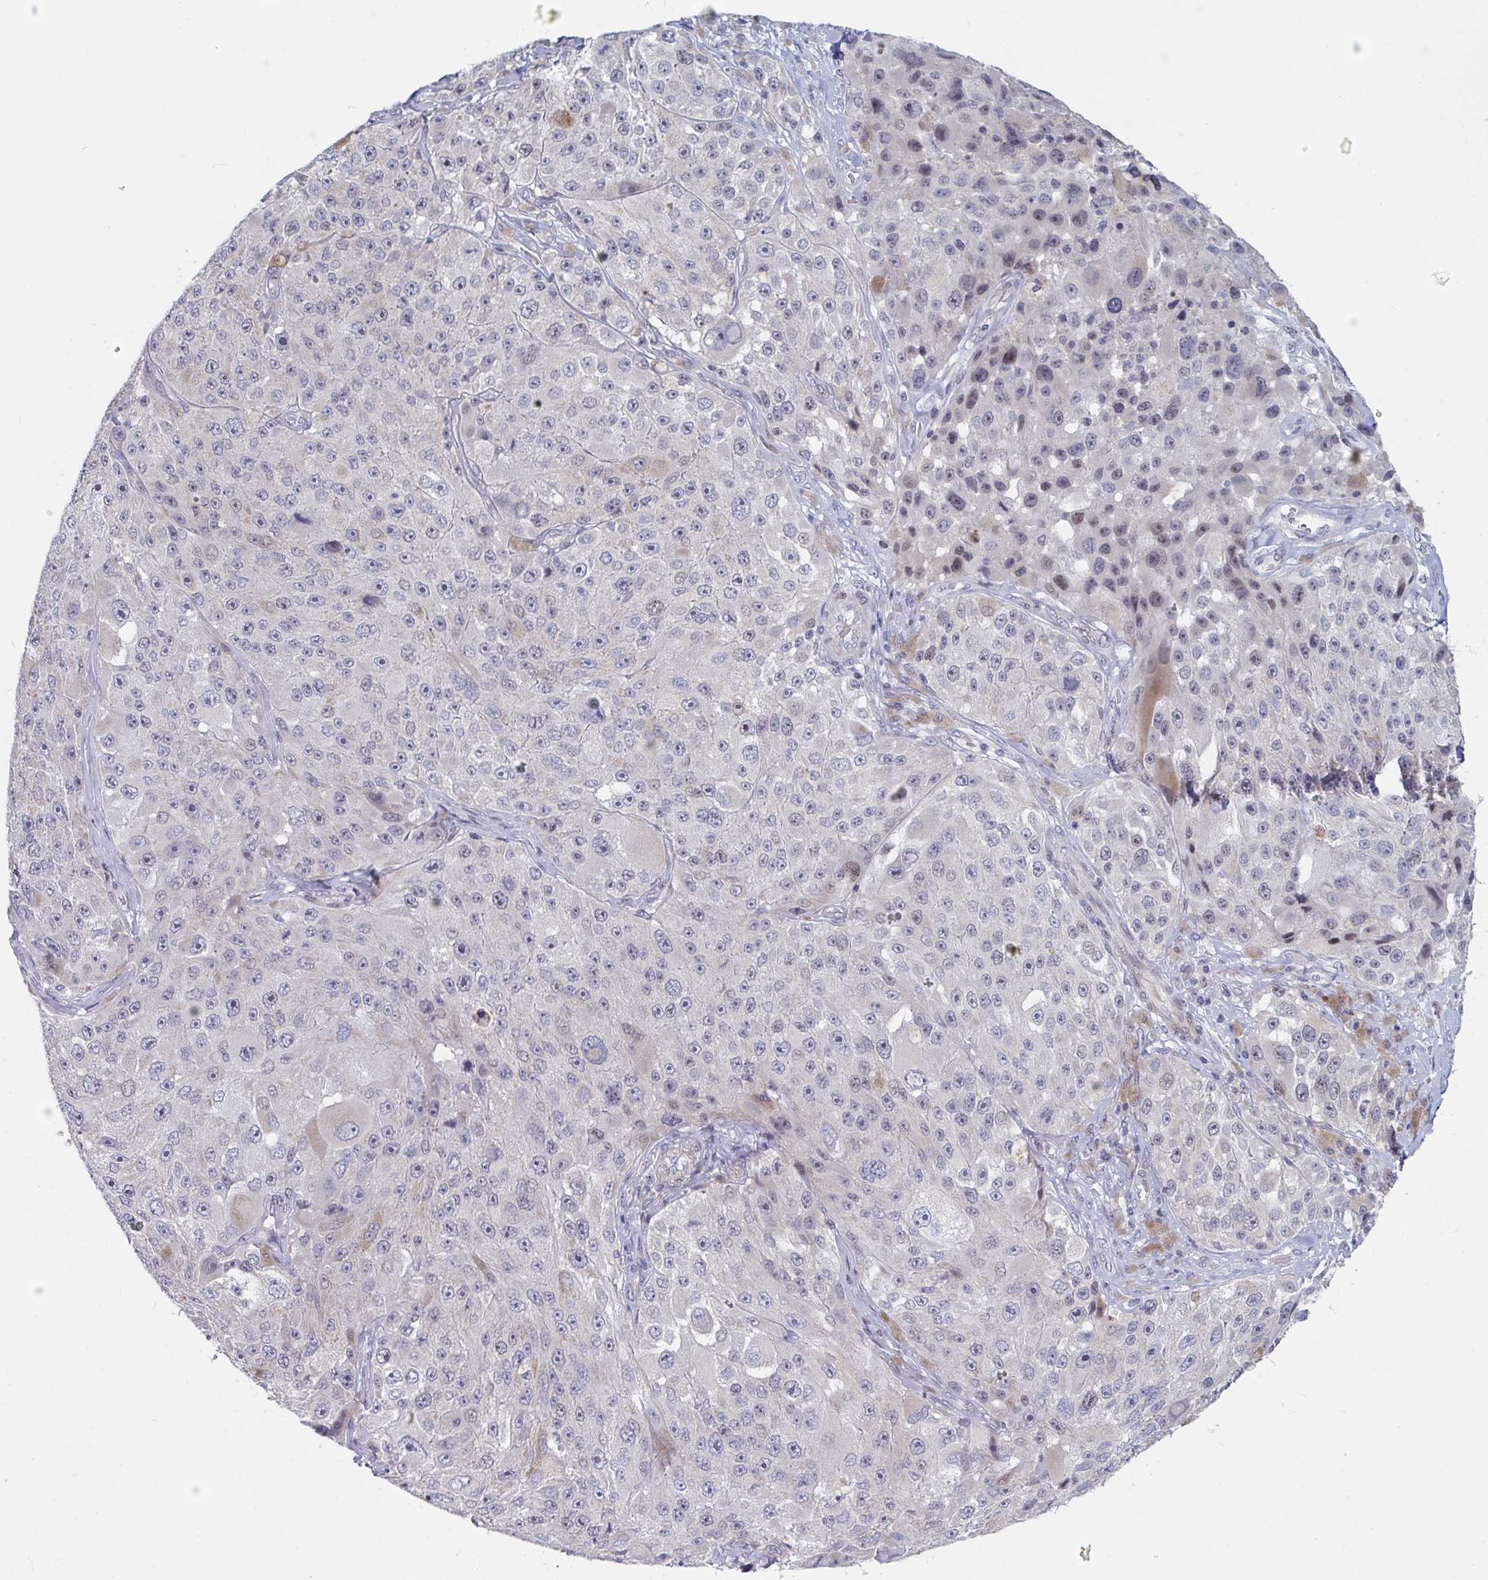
{"staining": {"intensity": "weak", "quantity": "<25%", "location": "nuclear"}, "tissue": "melanoma", "cell_type": "Tumor cells", "image_type": "cancer", "snomed": [{"axis": "morphology", "description": "Malignant melanoma, Metastatic site"}, {"axis": "topography", "description": "Lymph node"}], "caption": "High magnification brightfield microscopy of melanoma stained with DAB (brown) and counterstained with hematoxylin (blue): tumor cells show no significant staining.", "gene": "CENPT", "patient": {"sex": "male", "age": 62}}